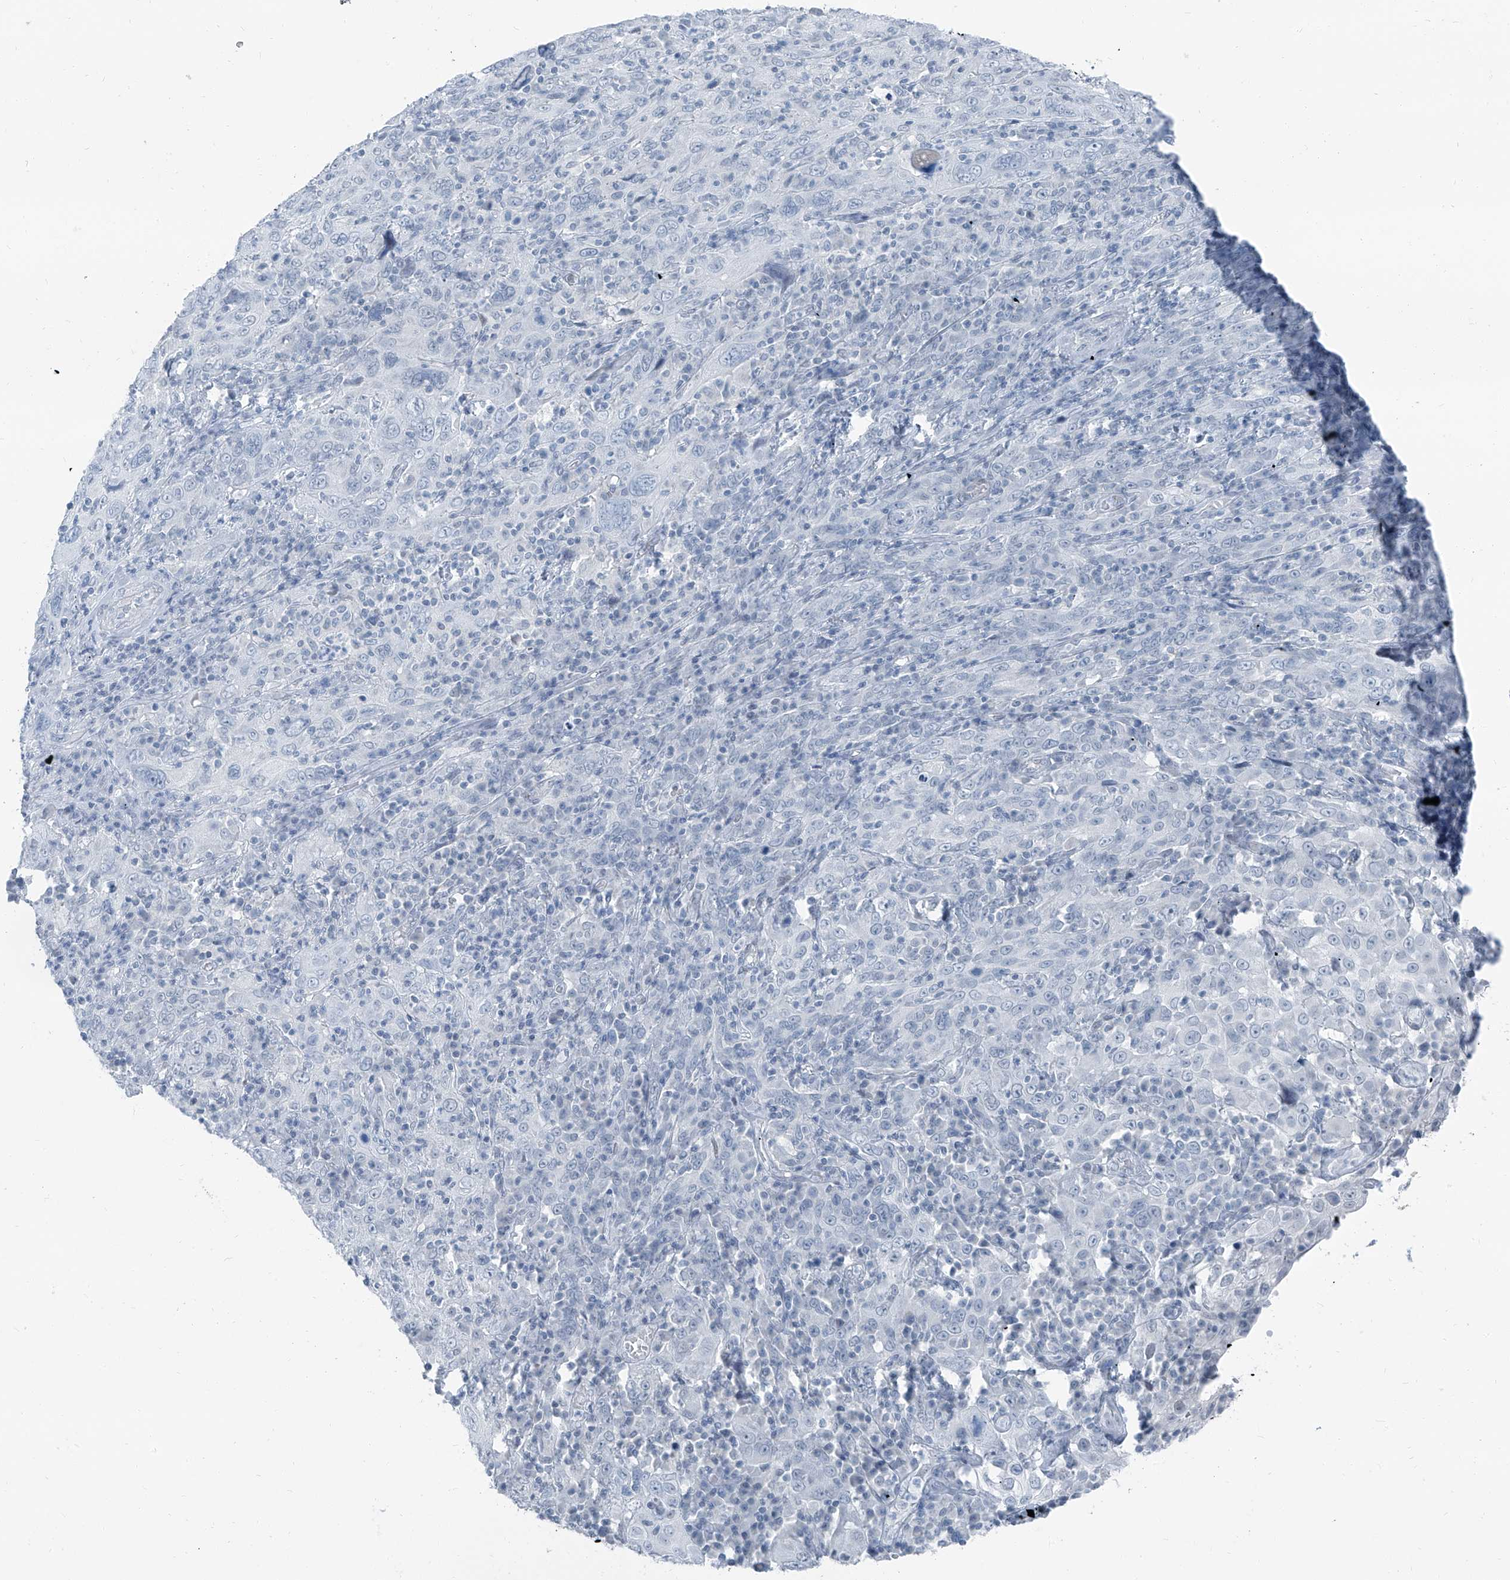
{"staining": {"intensity": "negative", "quantity": "none", "location": "none"}, "tissue": "cervical cancer", "cell_type": "Tumor cells", "image_type": "cancer", "snomed": [{"axis": "morphology", "description": "Squamous cell carcinoma, NOS"}, {"axis": "topography", "description": "Cervix"}], "caption": "Immunohistochemical staining of human cervical cancer displays no significant expression in tumor cells.", "gene": "RGN", "patient": {"sex": "female", "age": 46}}